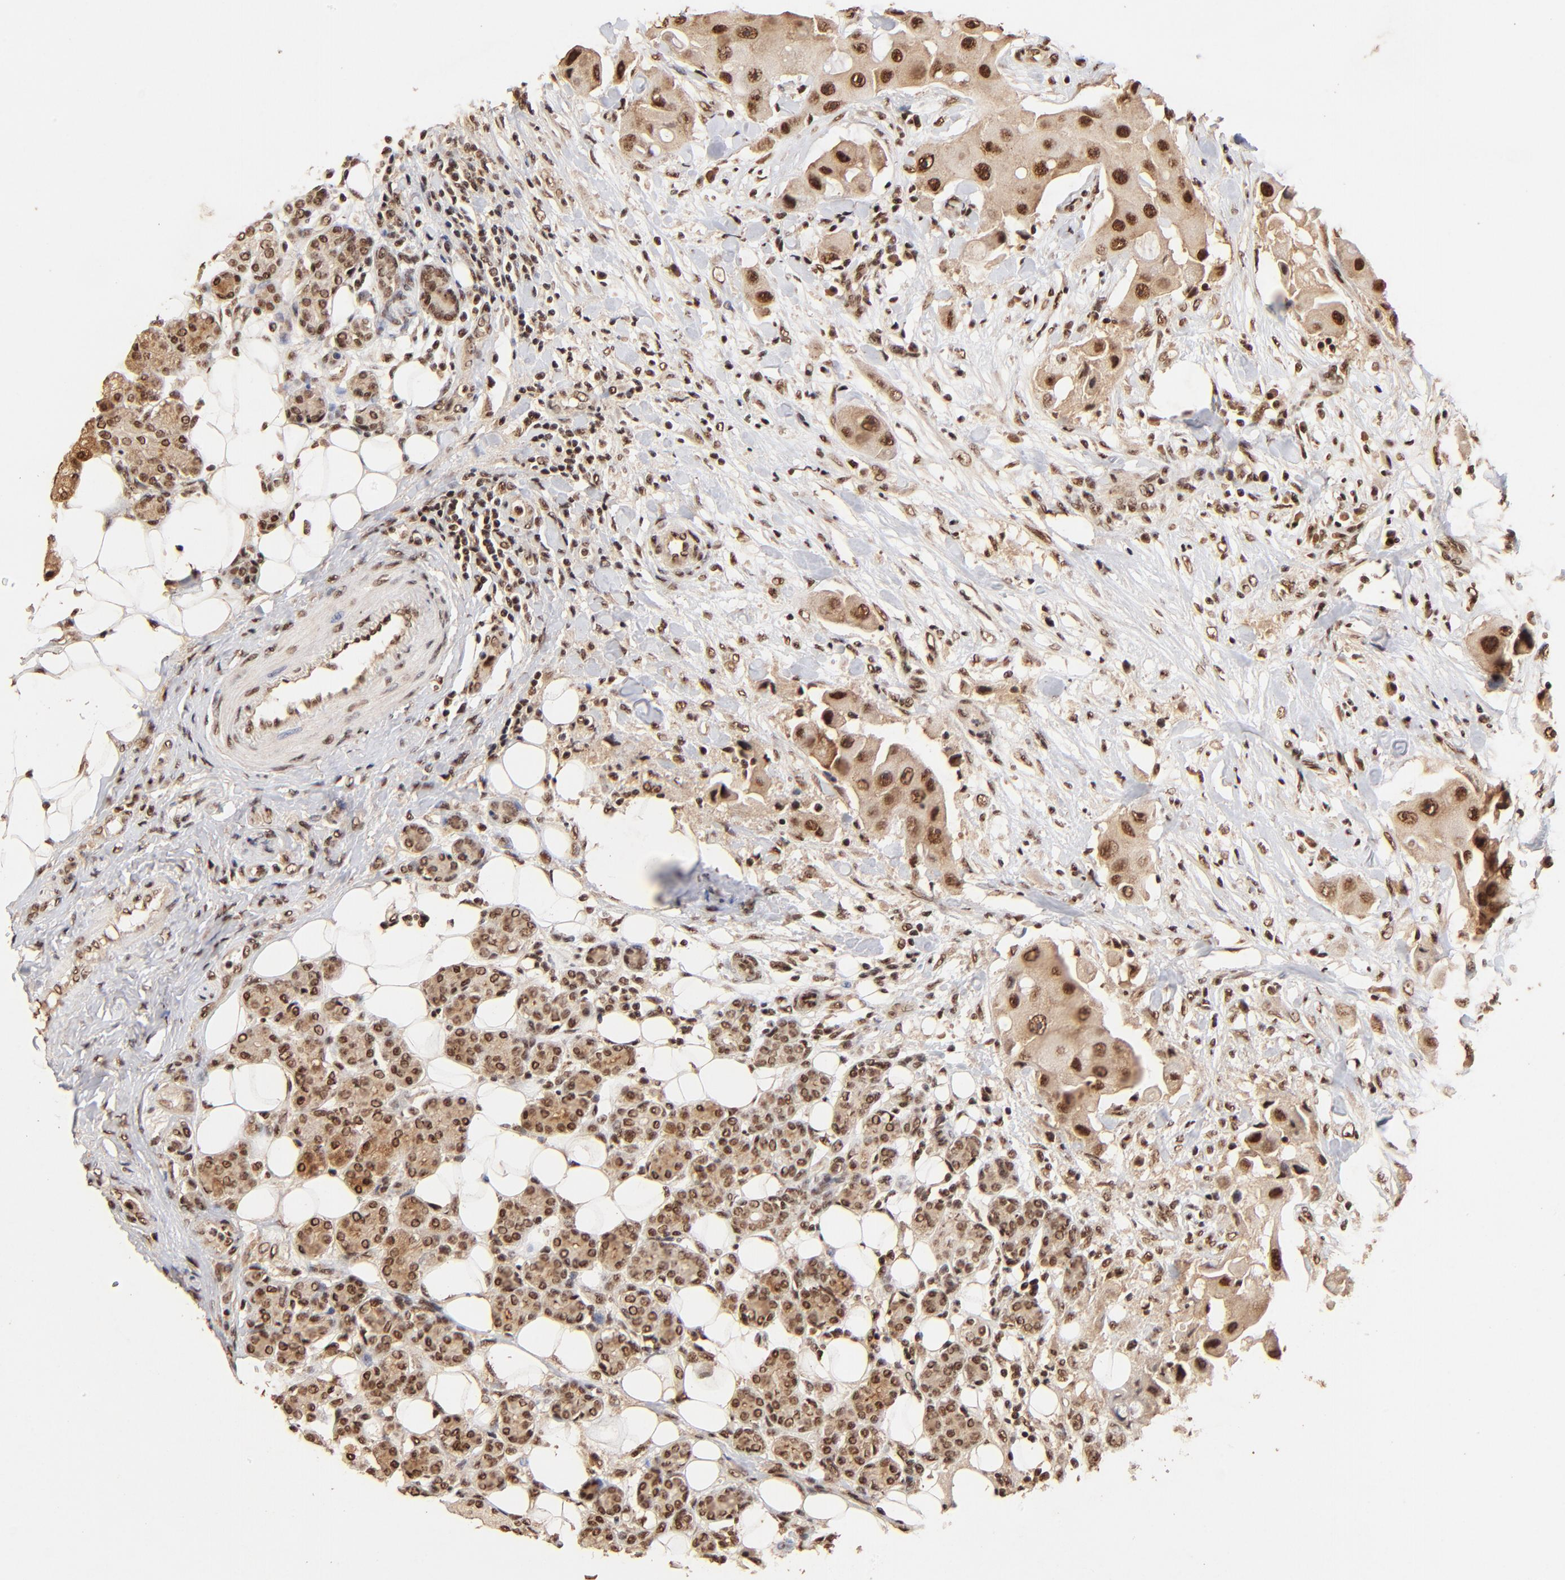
{"staining": {"intensity": "strong", "quantity": ">75%", "location": "cytoplasmic/membranous,nuclear"}, "tissue": "head and neck cancer", "cell_type": "Tumor cells", "image_type": "cancer", "snomed": [{"axis": "morphology", "description": "Normal tissue, NOS"}, {"axis": "morphology", "description": "Adenocarcinoma, NOS"}, {"axis": "topography", "description": "Salivary gland"}, {"axis": "topography", "description": "Head-Neck"}], "caption": "Head and neck adenocarcinoma stained with DAB (3,3'-diaminobenzidine) immunohistochemistry (IHC) displays high levels of strong cytoplasmic/membranous and nuclear staining in about >75% of tumor cells. (IHC, brightfield microscopy, high magnification).", "gene": "MED12", "patient": {"sex": "male", "age": 80}}